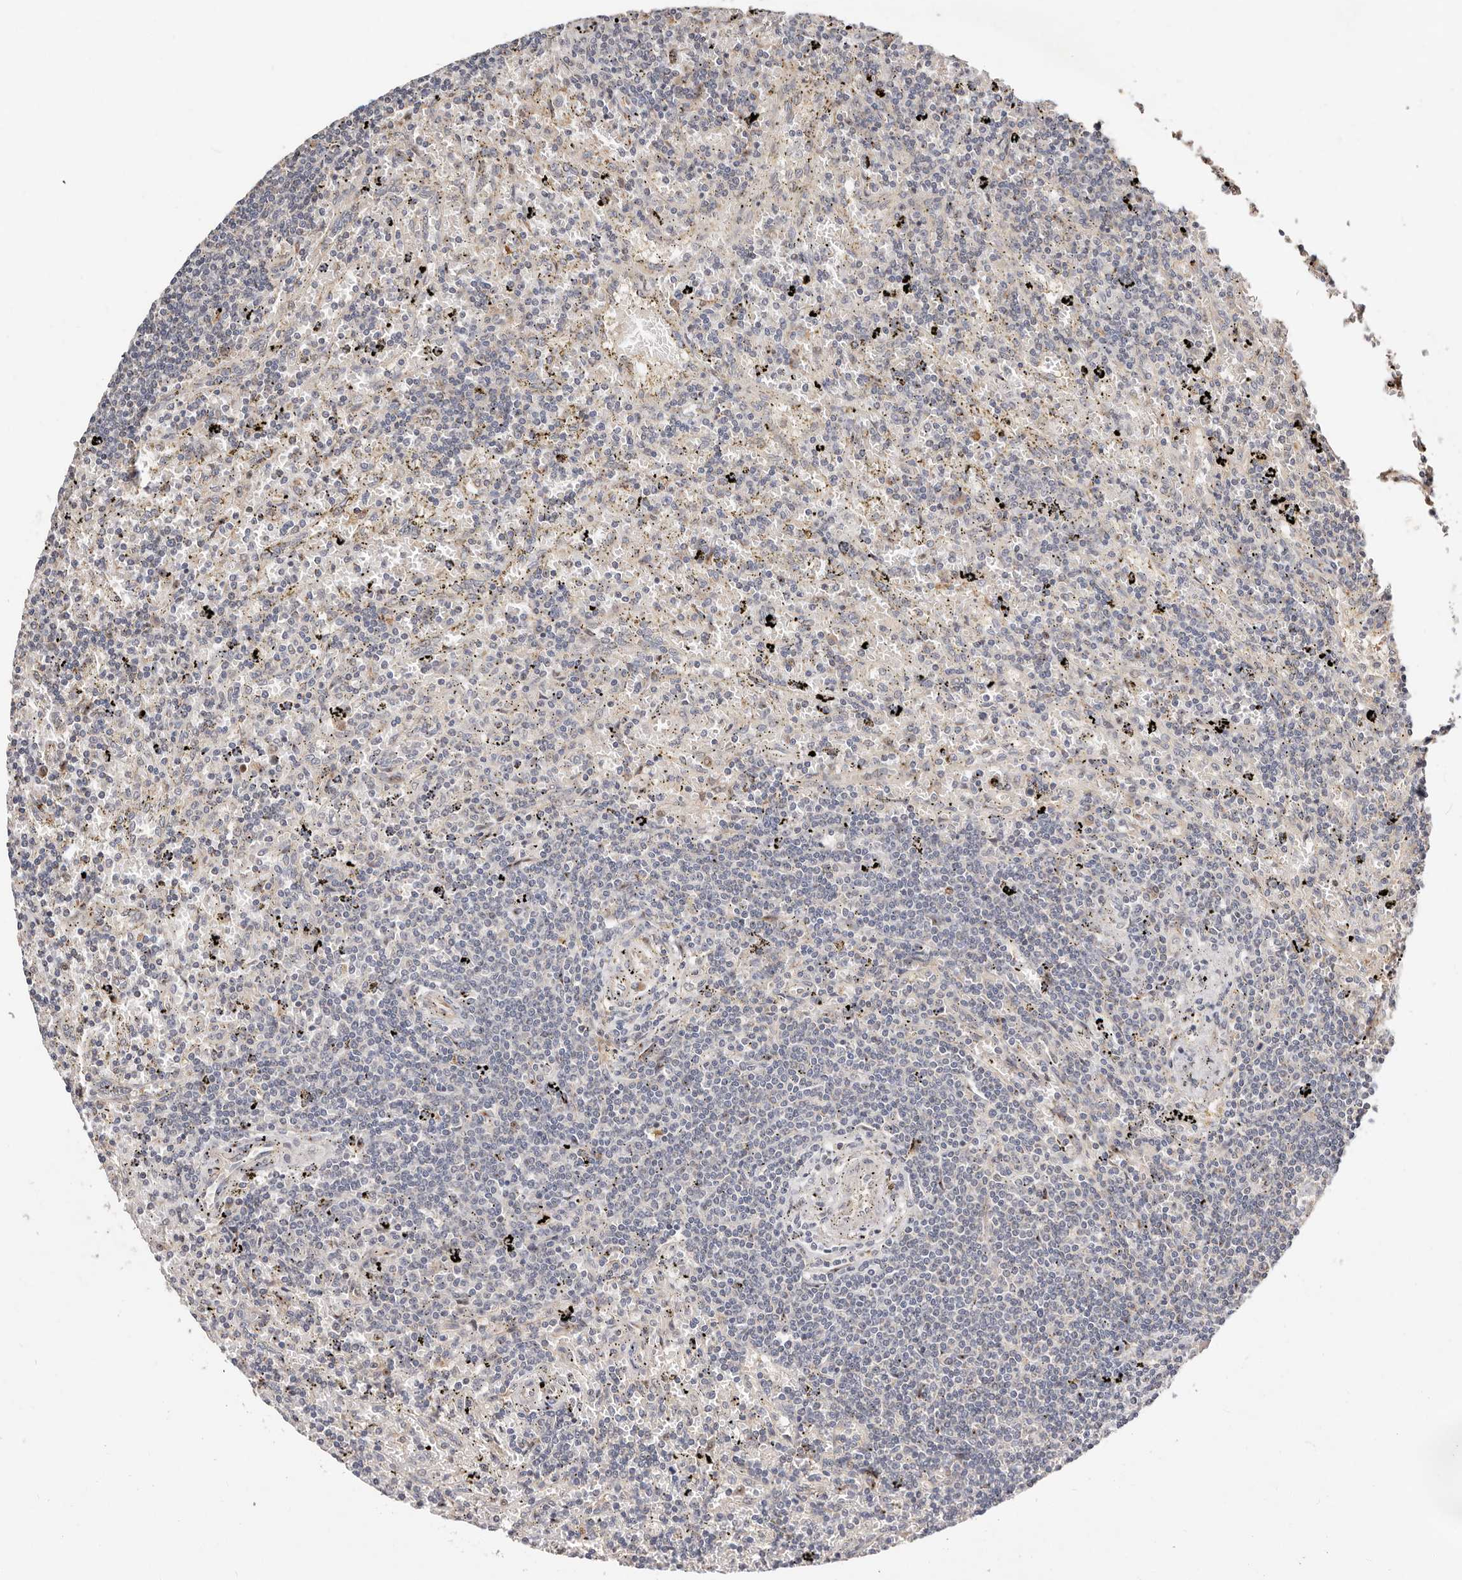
{"staining": {"intensity": "negative", "quantity": "none", "location": "none"}, "tissue": "lymphoma", "cell_type": "Tumor cells", "image_type": "cancer", "snomed": [{"axis": "morphology", "description": "Malignant lymphoma, non-Hodgkin's type, Low grade"}, {"axis": "topography", "description": "Spleen"}], "caption": "Immunohistochemical staining of low-grade malignant lymphoma, non-Hodgkin's type shows no significant staining in tumor cells. (Brightfield microscopy of DAB immunohistochemistry (IHC) at high magnification).", "gene": "USP33", "patient": {"sex": "male", "age": 76}}